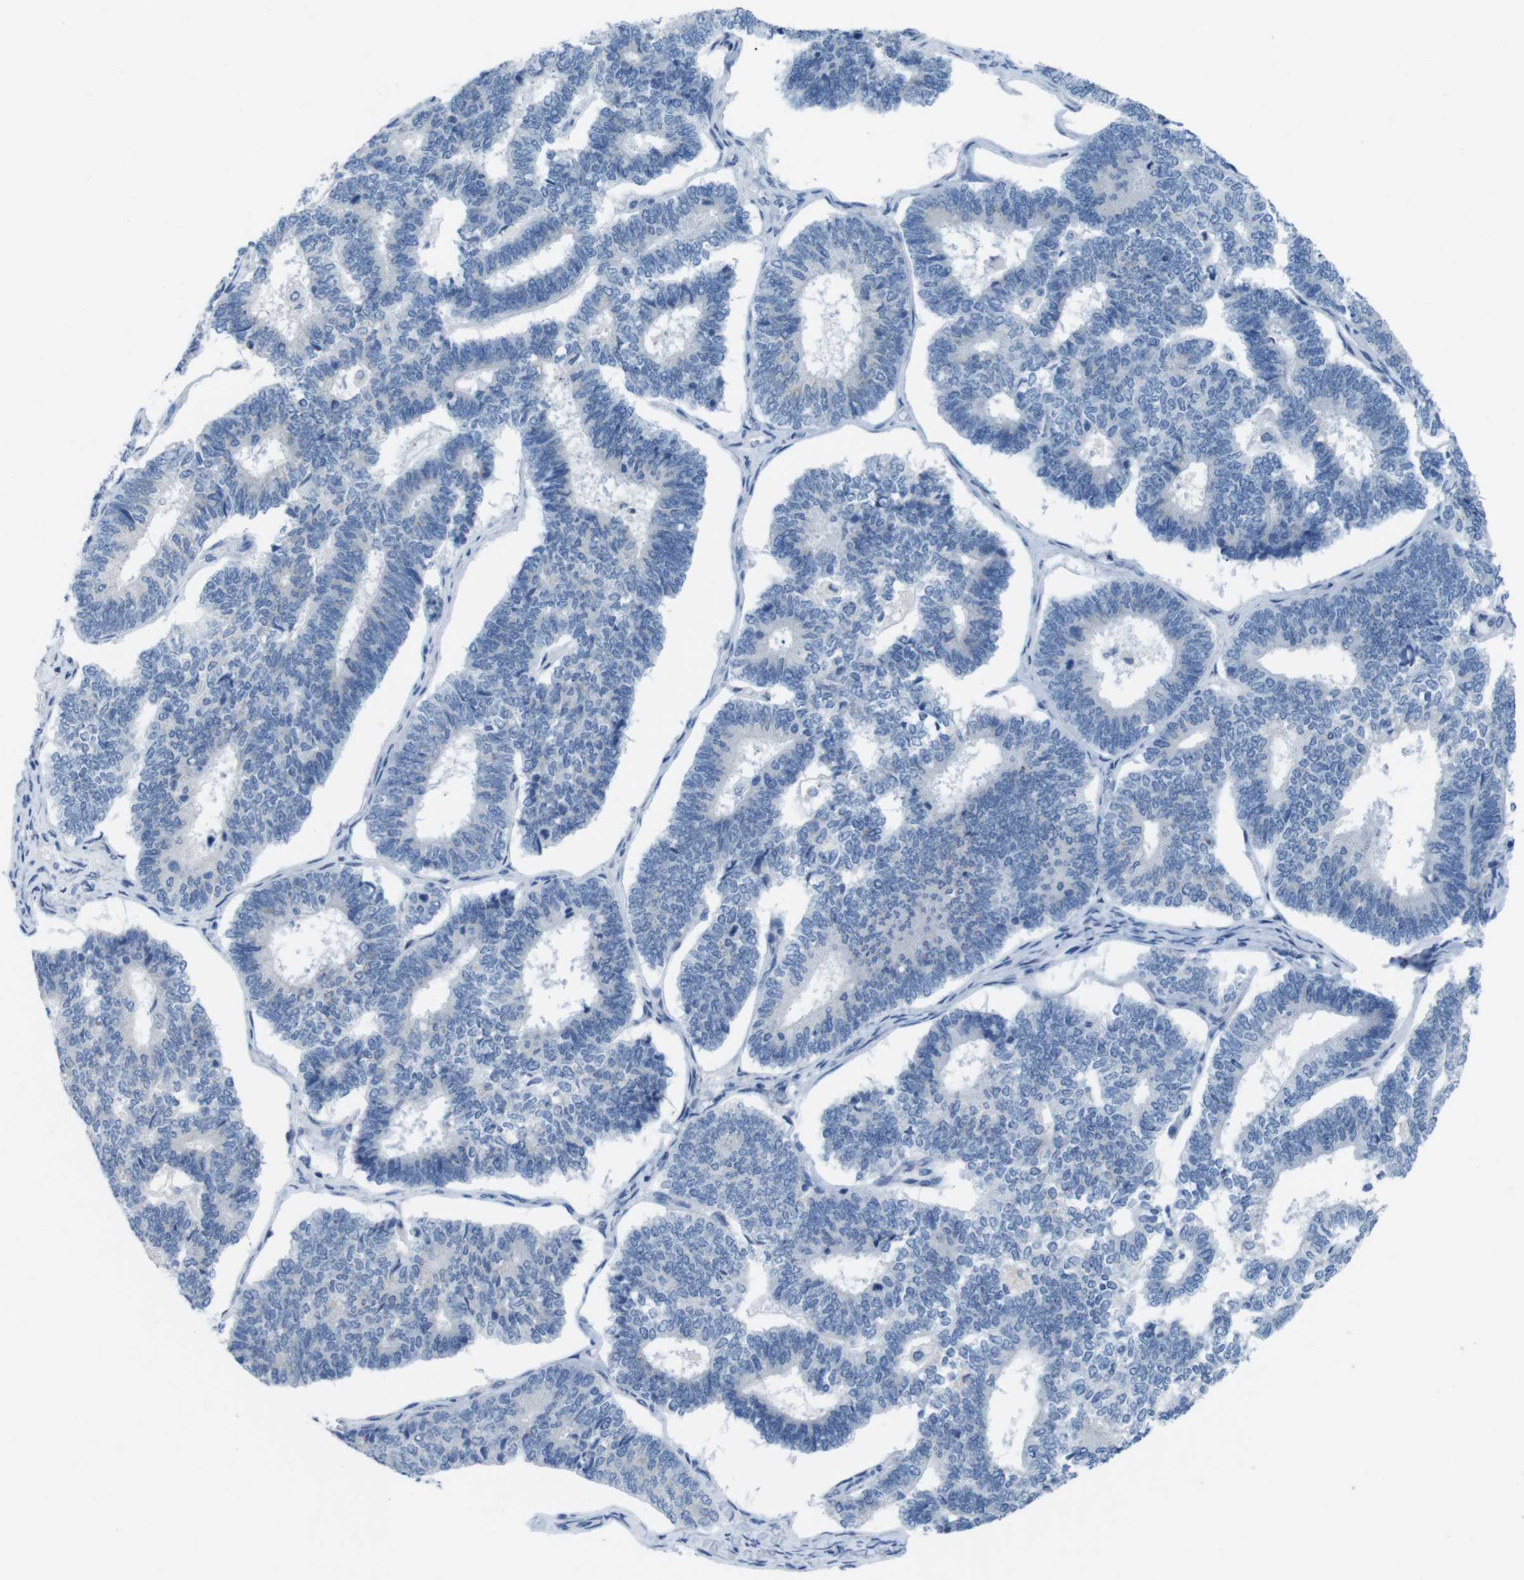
{"staining": {"intensity": "negative", "quantity": "none", "location": "none"}, "tissue": "endometrial cancer", "cell_type": "Tumor cells", "image_type": "cancer", "snomed": [{"axis": "morphology", "description": "Adenocarcinoma, NOS"}, {"axis": "topography", "description": "Endometrium"}], "caption": "Image shows no significant protein staining in tumor cells of endometrial cancer.", "gene": "GOLGA2", "patient": {"sex": "female", "age": 70}}